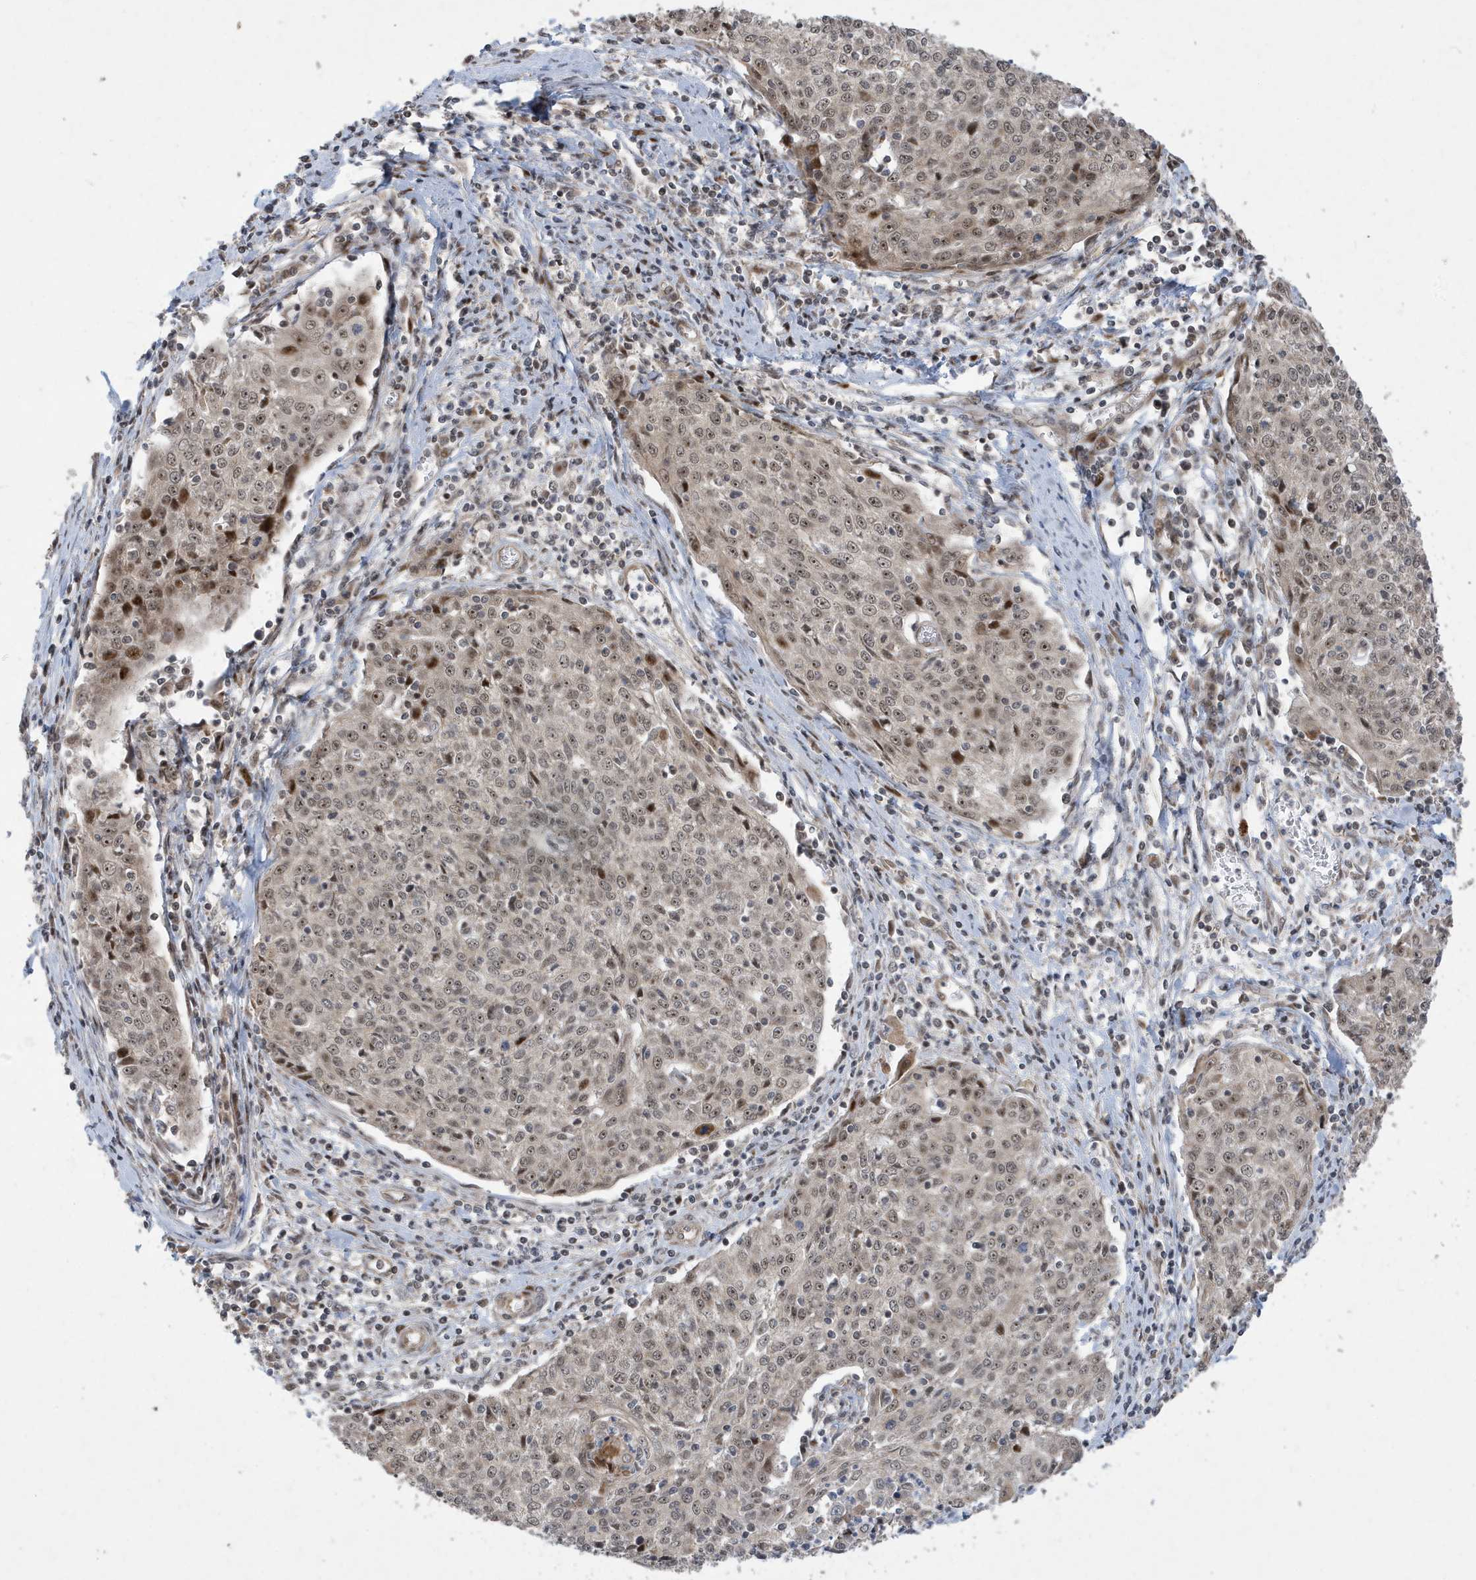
{"staining": {"intensity": "weak", "quantity": "25%-75%", "location": "nuclear"}, "tissue": "cervical cancer", "cell_type": "Tumor cells", "image_type": "cancer", "snomed": [{"axis": "morphology", "description": "Squamous cell carcinoma, NOS"}, {"axis": "topography", "description": "Cervix"}], "caption": "Cervical cancer (squamous cell carcinoma) was stained to show a protein in brown. There is low levels of weak nuclear expression in about 25%-75% of tumor cells.", "gene": "FAM9B", "patient": {"sex": "female", "age": 48}}